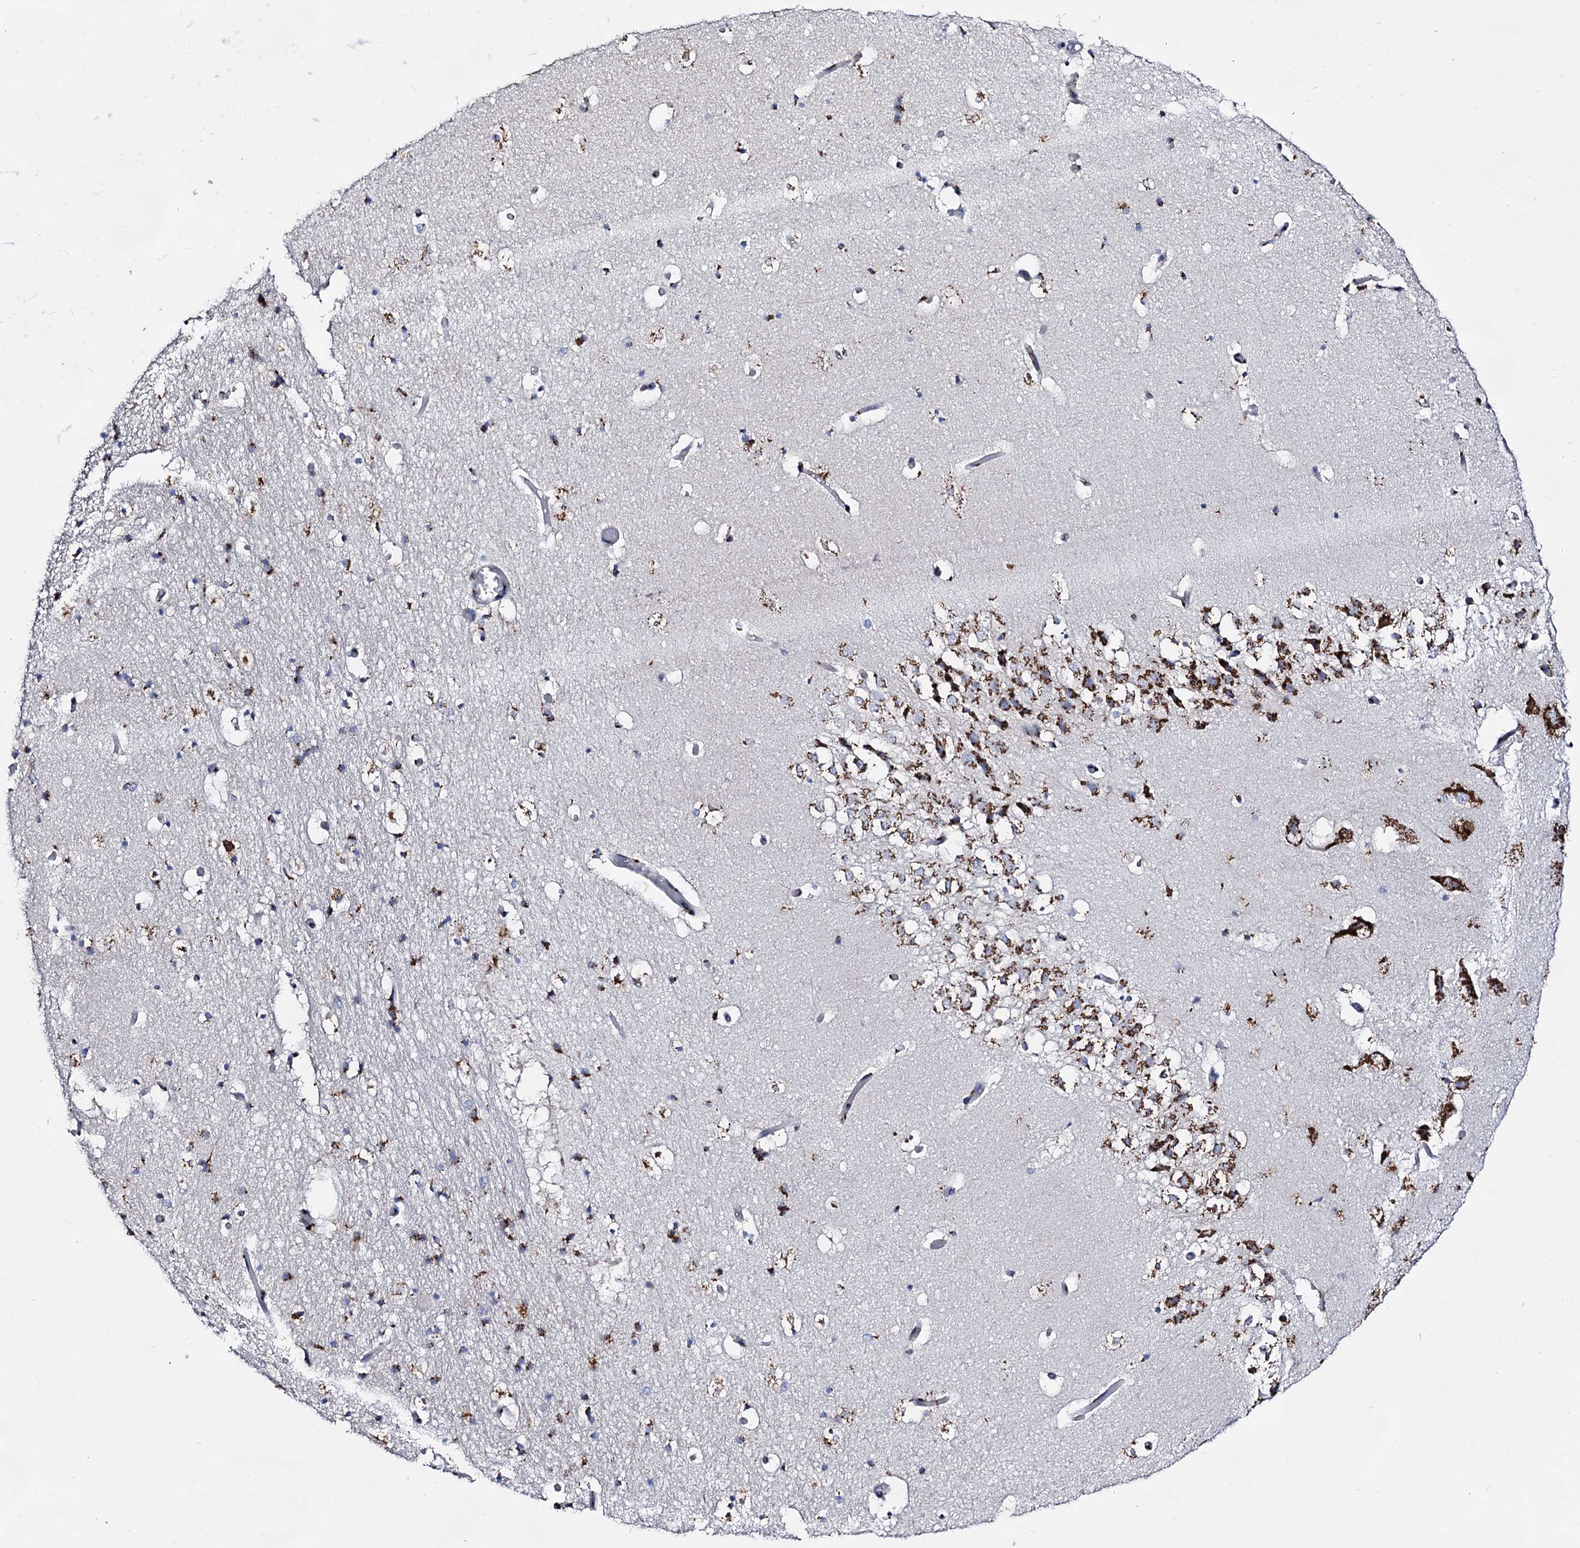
{"staining": {"intensity": "strong", "quantity": "<25%", "location": "cytoplasmic/membranous"}, "tissue": "hippocampus", "cell_type": "Glial cells", "image_type": "normal", "snomed": [{"axis": "morphology", "description": "Normal tissue, NOS"}, {"axis": "topography", "description": "Hippocampus"}], "caption": "Immunohistochemistry (DAB) staining of benign hippocampus exhibits strong cytoplasmic/membranous protein positivity in about <25% of glial cells.", "gene": "TM9SF3", "patient": {"sex": "female", "age": 52}}